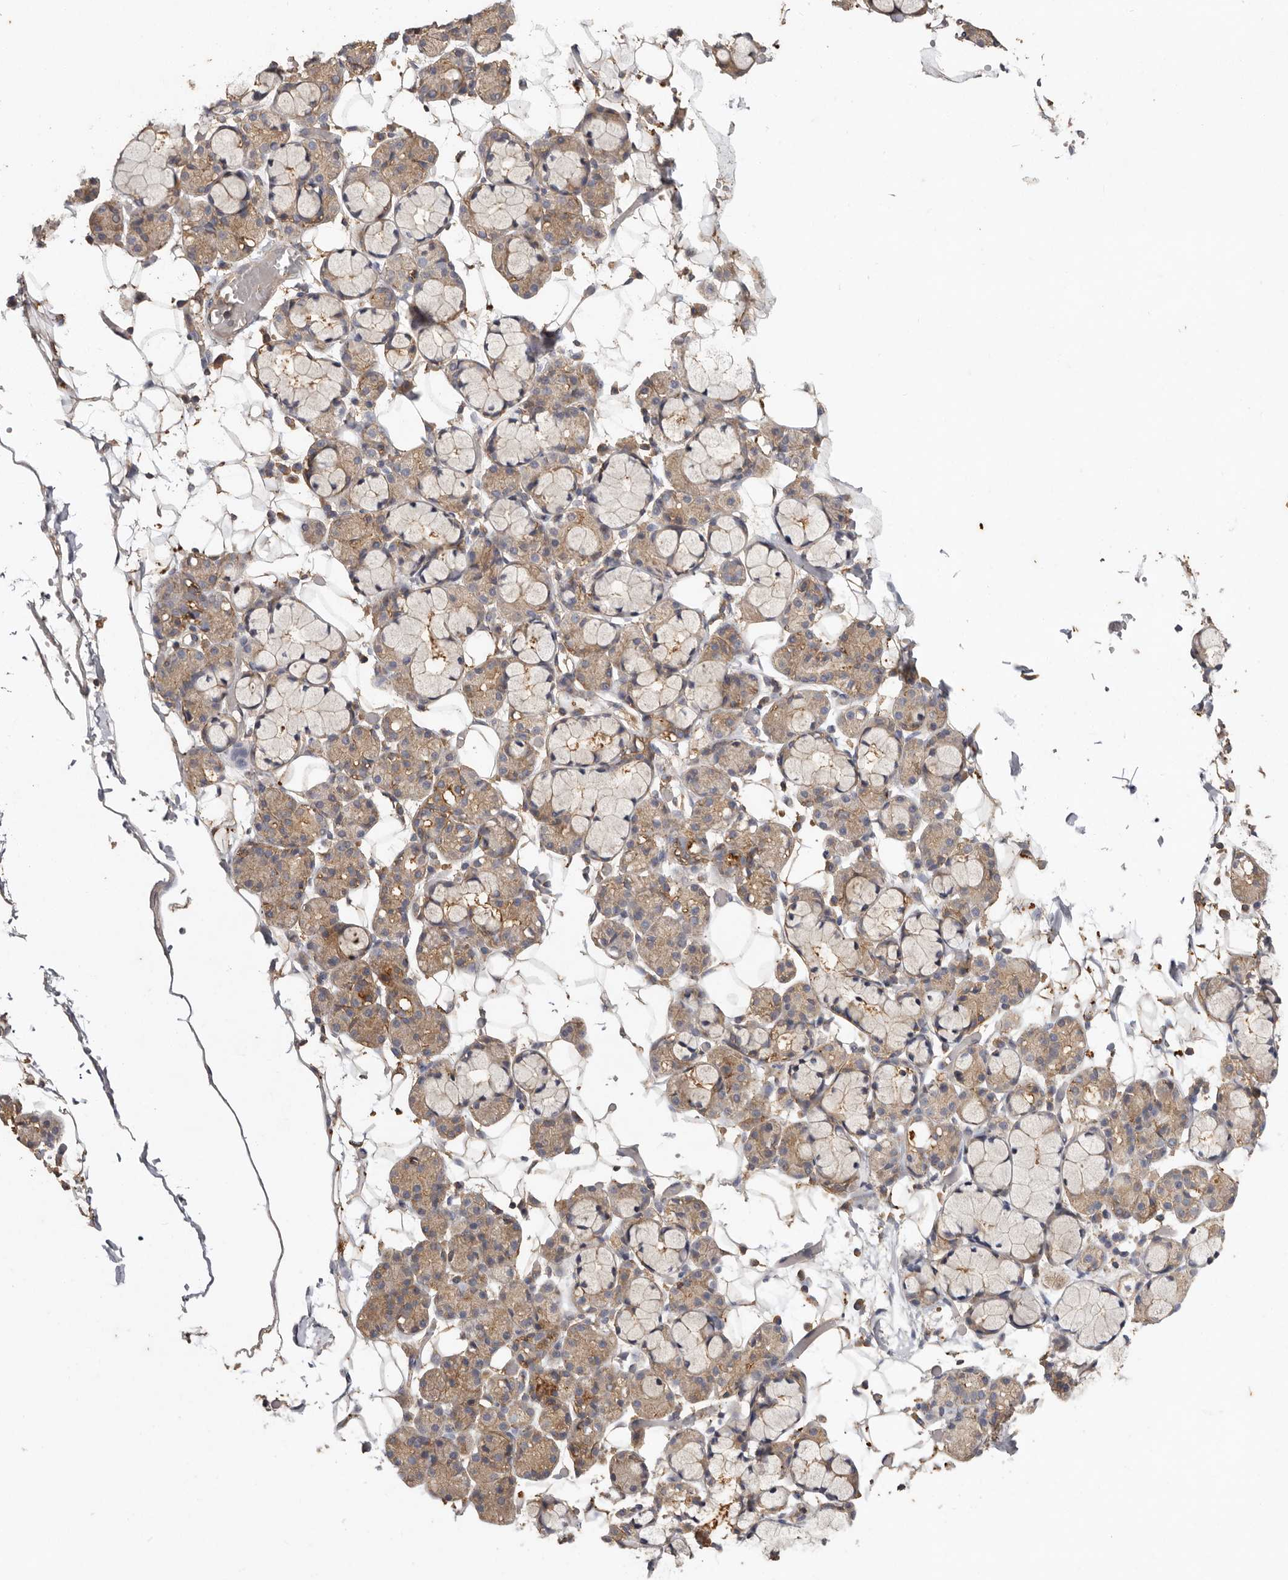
{"staining": {"intensity": "moderate", "quantity": "25%-75%", "location": "cytoplasmic/membranous"}, "tissue": "salivary gland", "cell_type": "Glandular cells", "image_type": "normal", "snomed": [{"axis": "morphology", "description": "Normal tissue, NOS"}, {"axis": "topography", "description": "Salivary gland"}], "caption": "Immunohistochemistry (DAB (3,3'-diaminobenzidine)) staining of normal salivary gland exhibits moderate cytoplasmic/membranous protein positivity in about 25%-75% of glandular cells.", "gene": "RWDD1", "patient": {"sex": "male", "age": 63}}